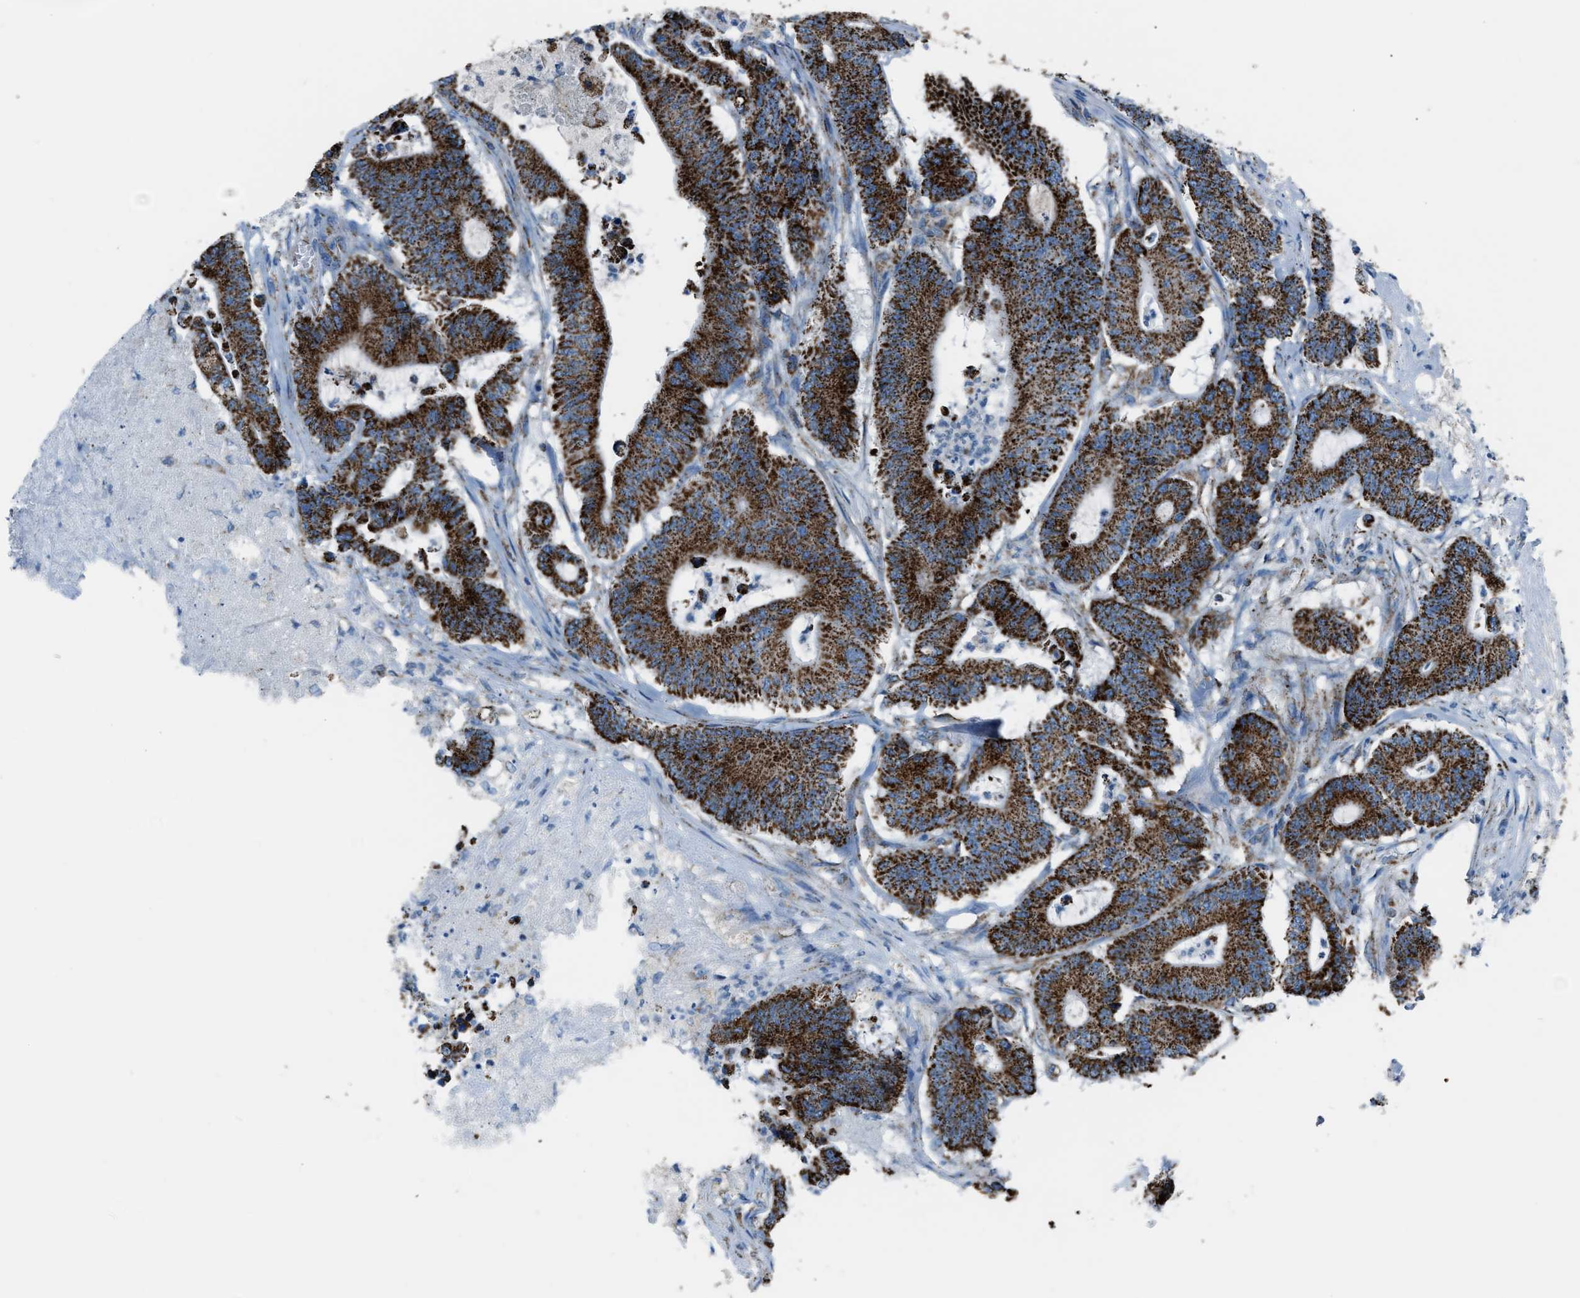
{"staining": {"intensity": "strong", "quantity": ">75%", "location": "cytoplasmic/membranous"}, "tissue": "colorectal cancer", "cell_type": "Tumor cells", "image_type": "cancer", "snomed": [{"axis": "morphology", "description": "Adenocarcinoma, NOS"}, {"axis": "topography", "description": "Colon"}], "caption": "Approximately >75% of tumor cells in colorectal adenocarcinoma reveal strong cytoplasmic/membranous protein positivity as visualized by brown immunohistochemical staining.", "gene": "MDH2", "patient": {"sex": "female", "age": 84}}